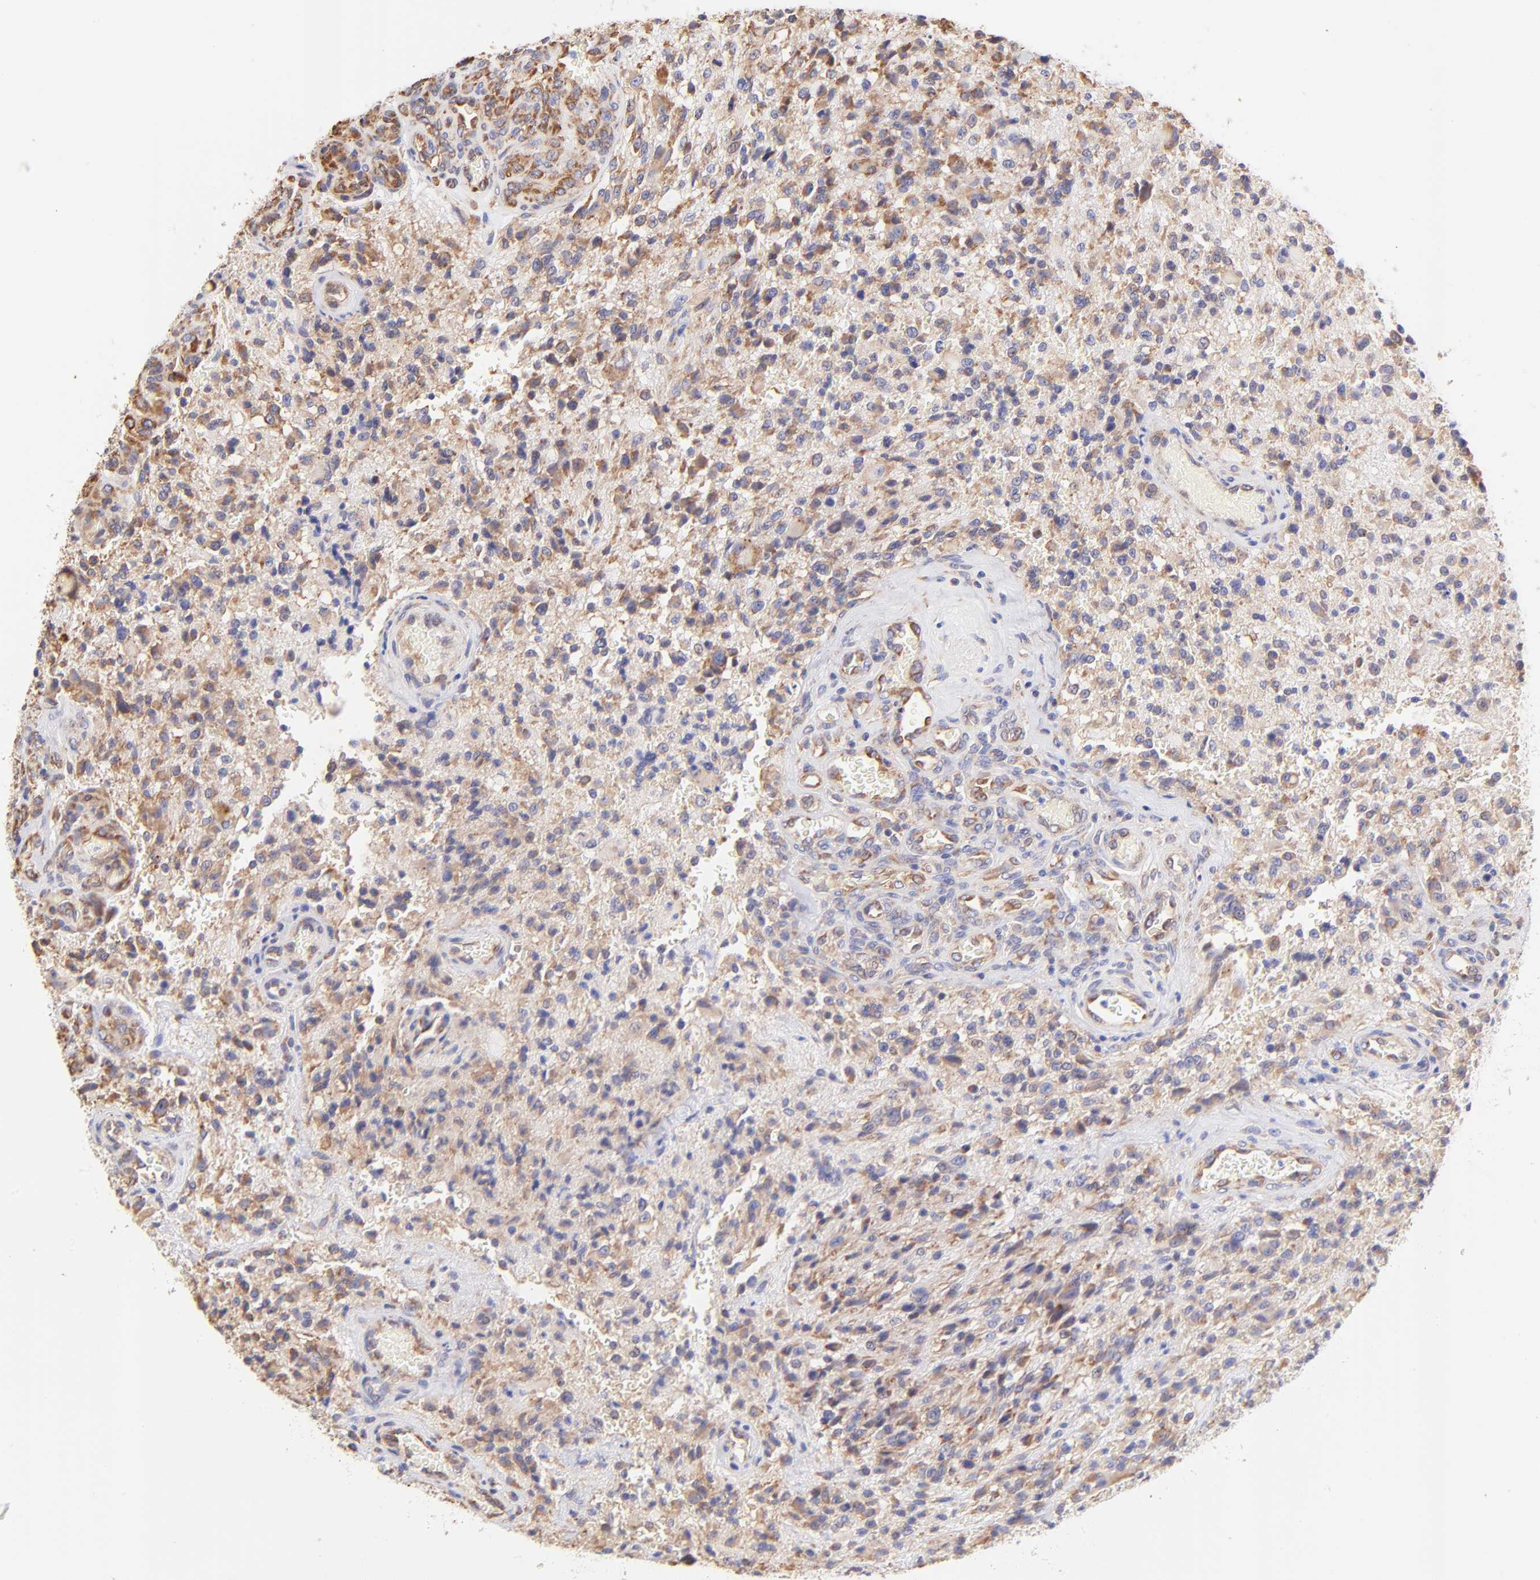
{"staining": {"intensity": "moderate", "quantity": "25%-75%", "location": "cytoplasmic/membranous"}, "tissue": "glioma", "cell_type": "Tumor cells", "image_type": "cancer", "snomed": [{"axis": "morphology", "description": "Normal tissue, NOS"}, {"axis": "morphology", "description": "Glioma, malignant, High grade"}, {"axis": "topography", "description": "Cerebral cortex"}], "caption": "Immunohistochemistry (IHC) image of neoplastic tissue: malignant glioma (high-grade) stained using immunohistochemistry (IHC) shows medium levels of moderate protein expression localized specifically in the cytoplasmic/membranous of tumor cells, appearing as a cytoplasmic/membranous brown color.", "gene": "RPL30", "patient": {"sex": "male", "age": 56}}